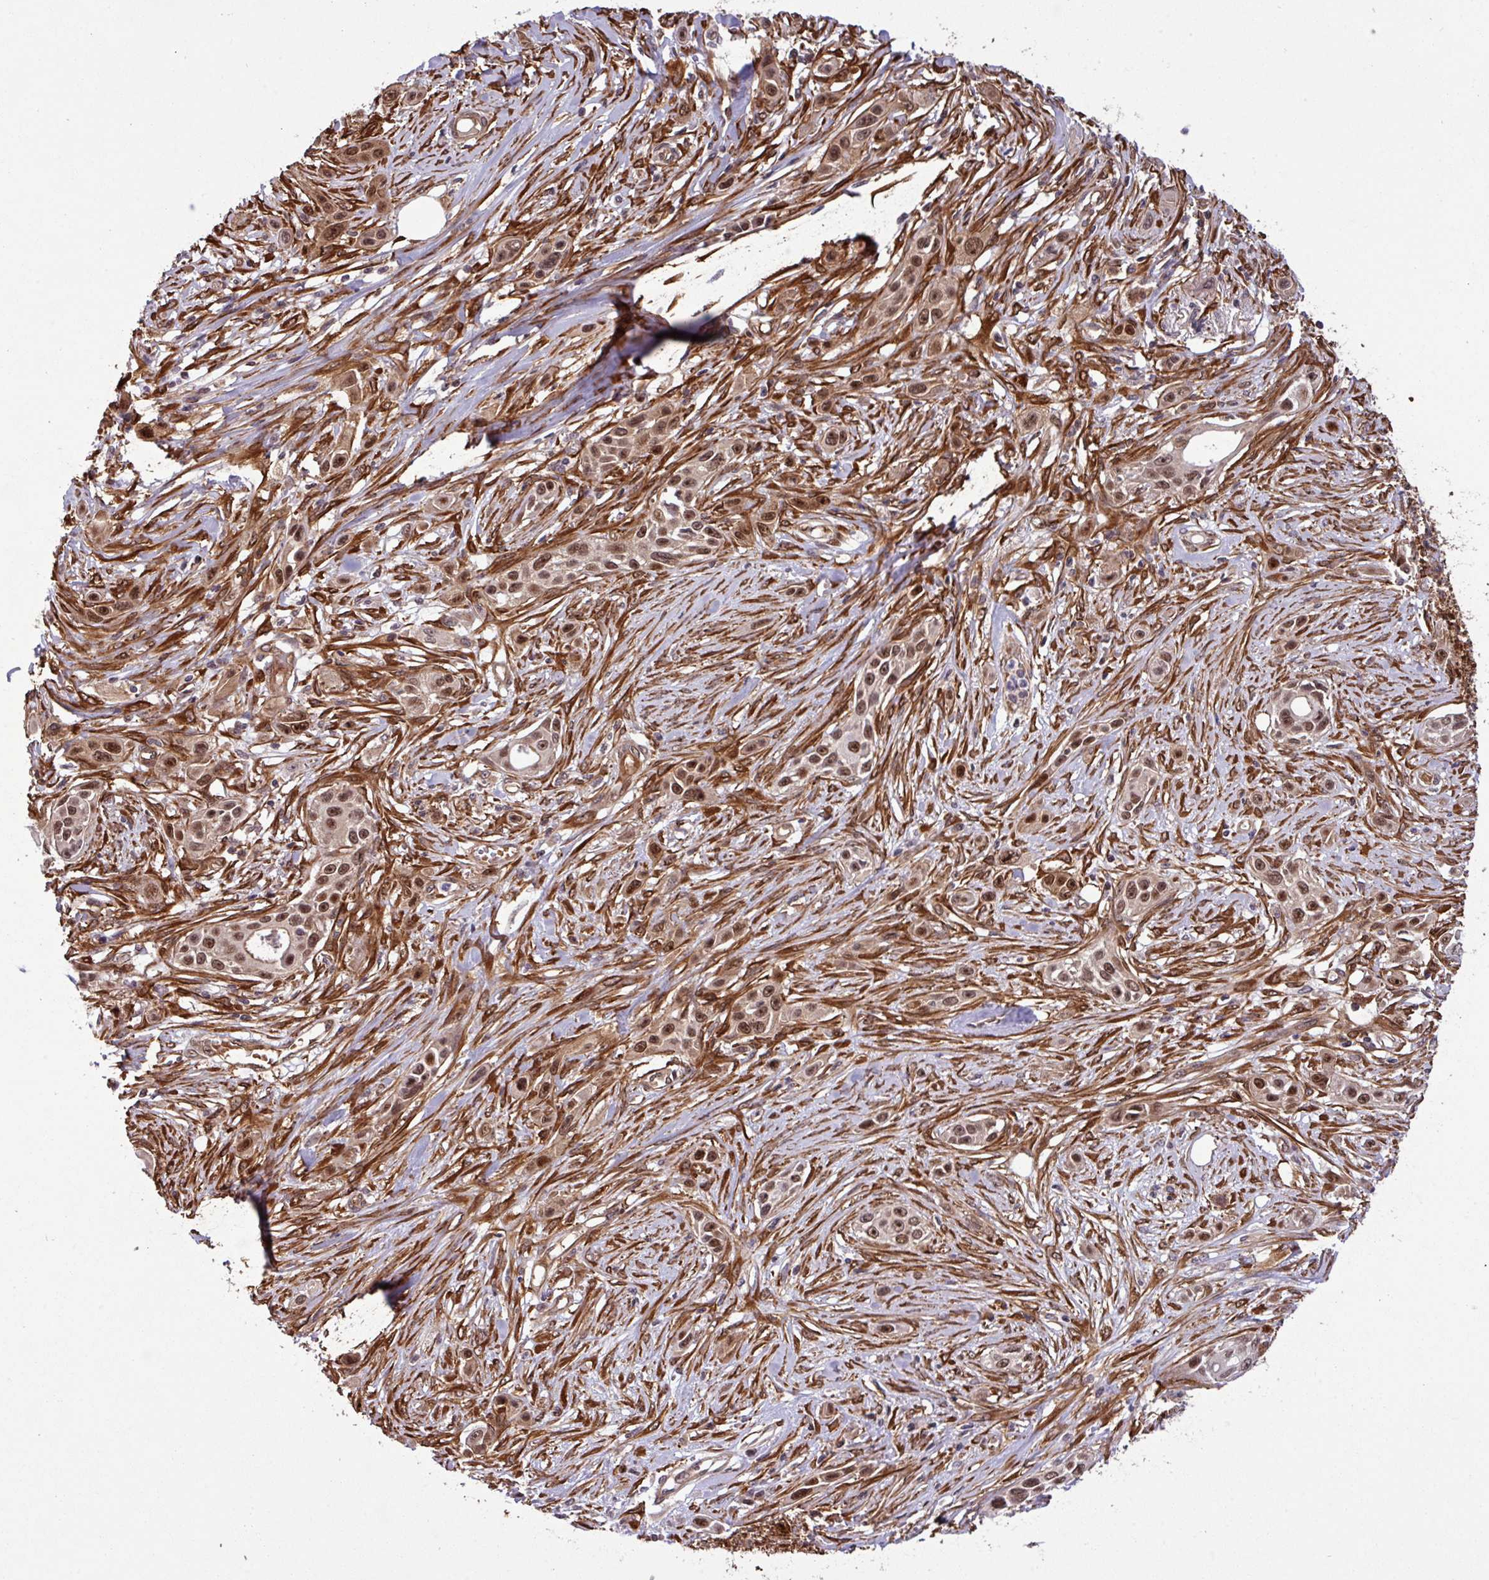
{"staining": {"intensity": "moderate", "quantity": ">75%", "location": "nuclear"}, "tissue": "skin cancer", "cell_type": "Tumor cells", "image_type": "cancer", "snomed": [{"axis": "morphology", "description": "Squamous cell carcinoma, NOS"}, {"axis": "topography", "description": "Skin"}], "caption": "Brown immunohistochemical staining in human skin squamous cell carcinoma reveals moderate nuclear staining in about >75% of tumor cells.", "gene": "C7orf50", "patient": {"sex": "female", "age": 69}}